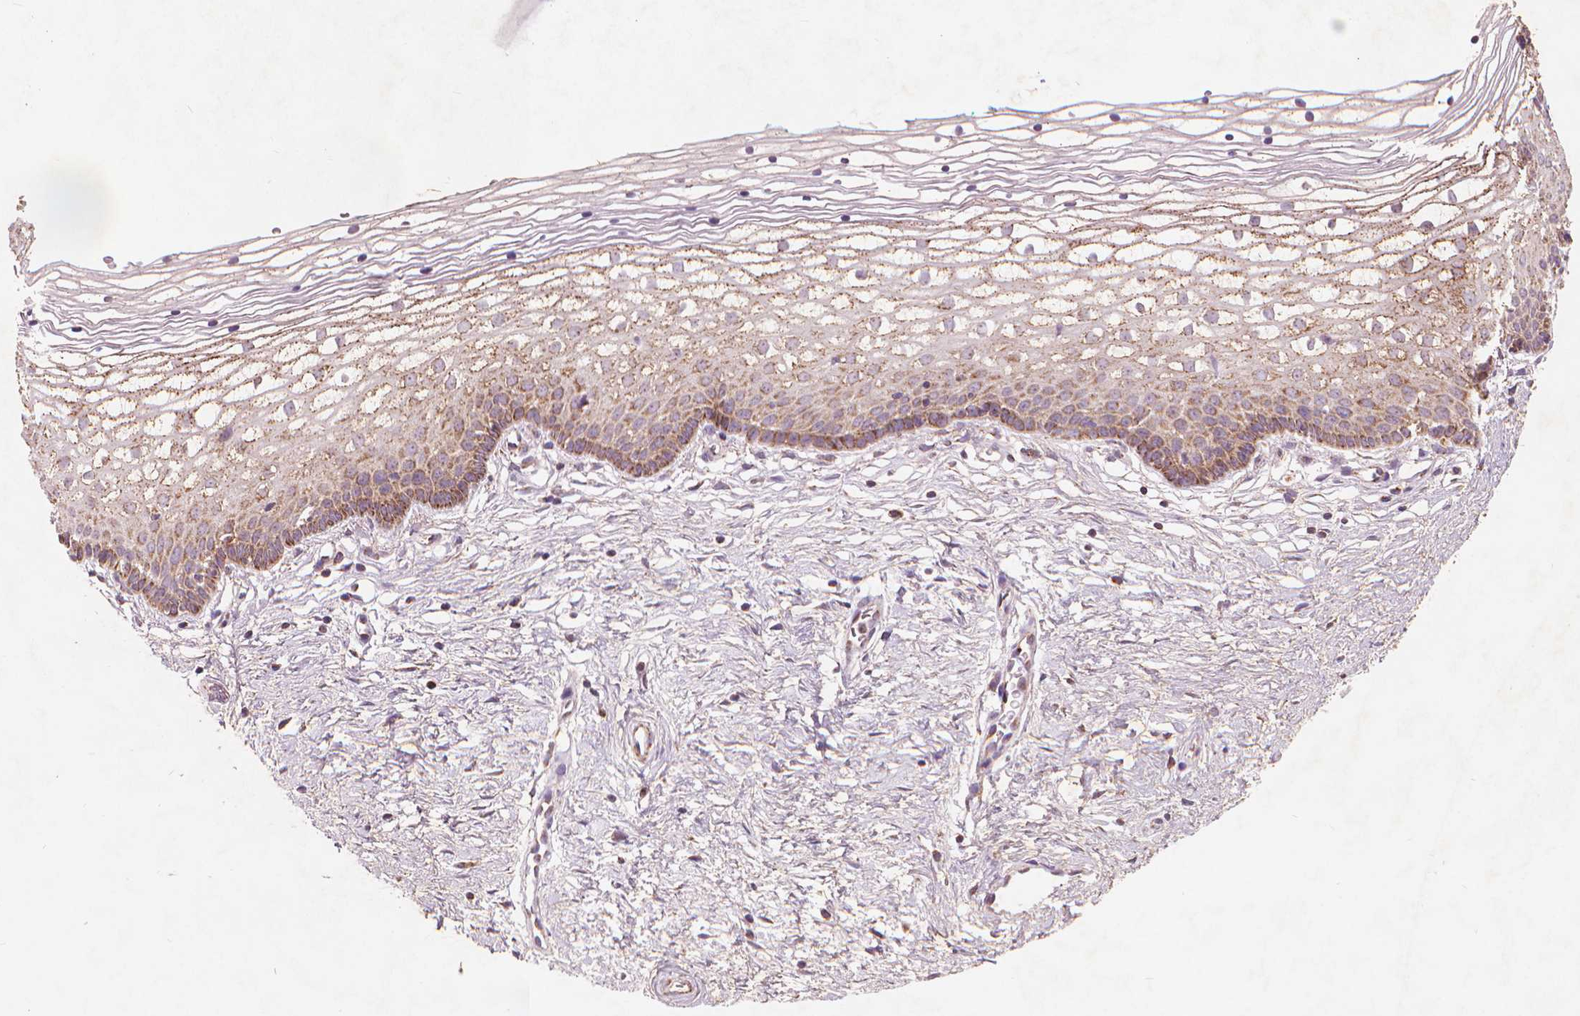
{"staining": {"intensity": "moderate", "quantity": "25%-75%", "location": "cytoplasmic/membranous"}, "tissue": "vagina", "cell_type": "Squamous epithelial cells", "image_type": "normal", "snomed": [{"axis": "morphology", "description": "Normal tissue, NOS"}, {"axis": "topography", "description": "Vagina"}], "caption": "Brown immunohistochemical staining in normal human vagina demonstrates moderate cytoplasmic/membranous expression in approximately 25%-75% of squamous epithelial cells. (DAB (3,3'-diaminobenzidine) IHC, brown staining for protein, blue staining for nuclei).", "gene": "NLRX1", "patient": {"sex": "female", "age": 36}}